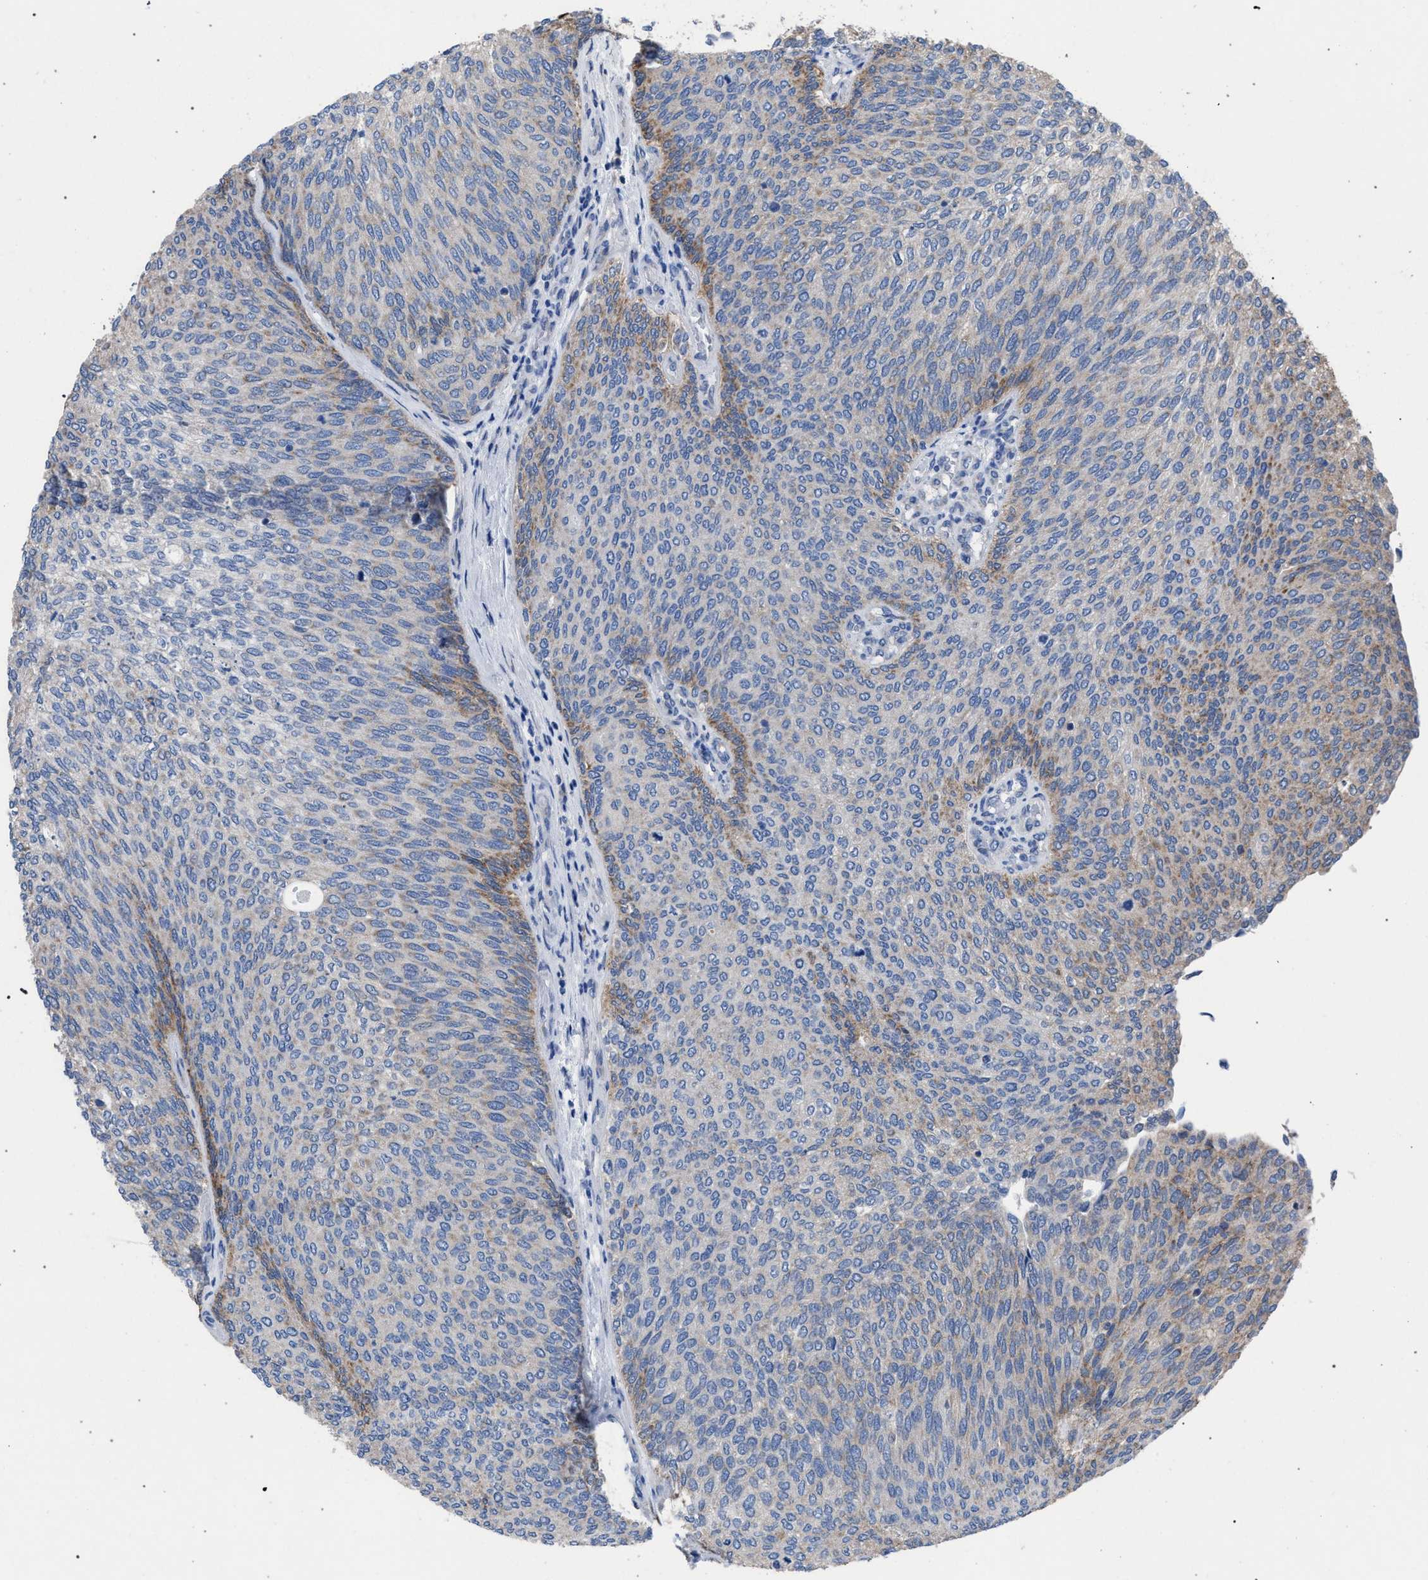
{"staining": {"intensity": "moderate", "quantity": "<25%", "location": "cytoplasmic/membranous"}, "tissue": "urothelial cancer", "cell_type": "Tumor cells", "image_type": "cancer", "snomed": [{"axis": "morphology", "description": "Urothelial carcinoma, Low grade"}, {"axis": "topography", "description": "Urinary bladder"}], "caption": "Urothelial carcinoma (low-grade) stained for a protein (brown) reveals moderate cytoplasmic/membranous positive positivity in about <25% of tumor cells.", "gene": "CRYZ", "patient": {"sex": "female", "age": 79}}